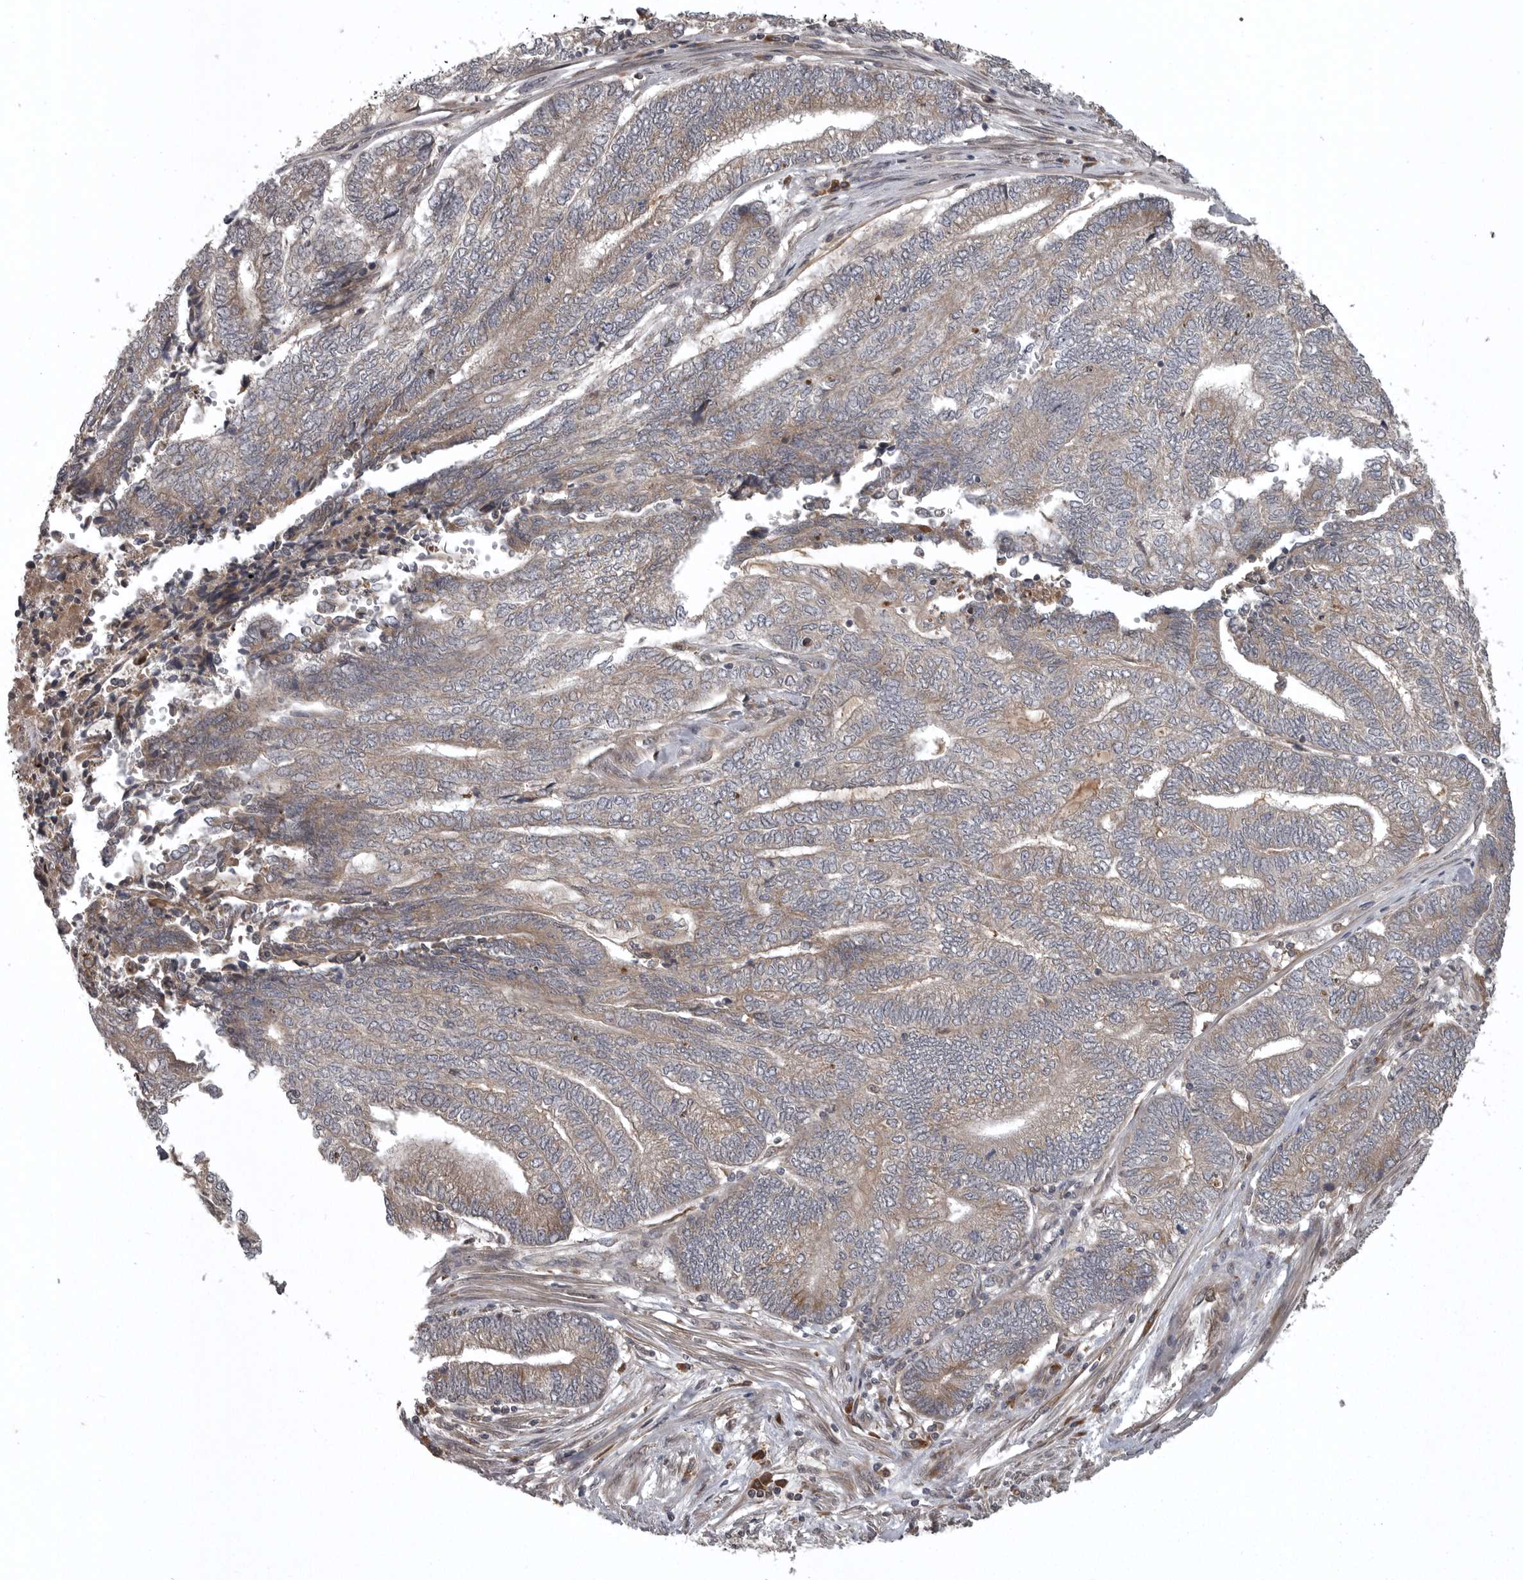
{"staining": {"intensity": "weak", "quantity": "25%-75%", "location": "cytoplasmic/membranous"}, "tissue": "endometrial cancer", "cell_type": "Tumor cells", "image_type": "cancer", "snomed": [{"axis": "morphology", "description": "Adenocarcinoma, NOS"}, {"axis": "topography", "description": "Uterus"}, {"axis": "topography", "description": "Endometrium"}], "caption": "DAB immunohistochemical staining of human endometrial cancer (adenocarcinoma) demonstrates weak cytoplasmic/membranous protein staining in approximately 25%-75% of tumor cells. (Stains: DAB in brown, nuclei in blue, Microscopy: brightfield microscopy at high magnification).", "gene": "GPR31", "patient": {"sex": "female", "age": 70}}